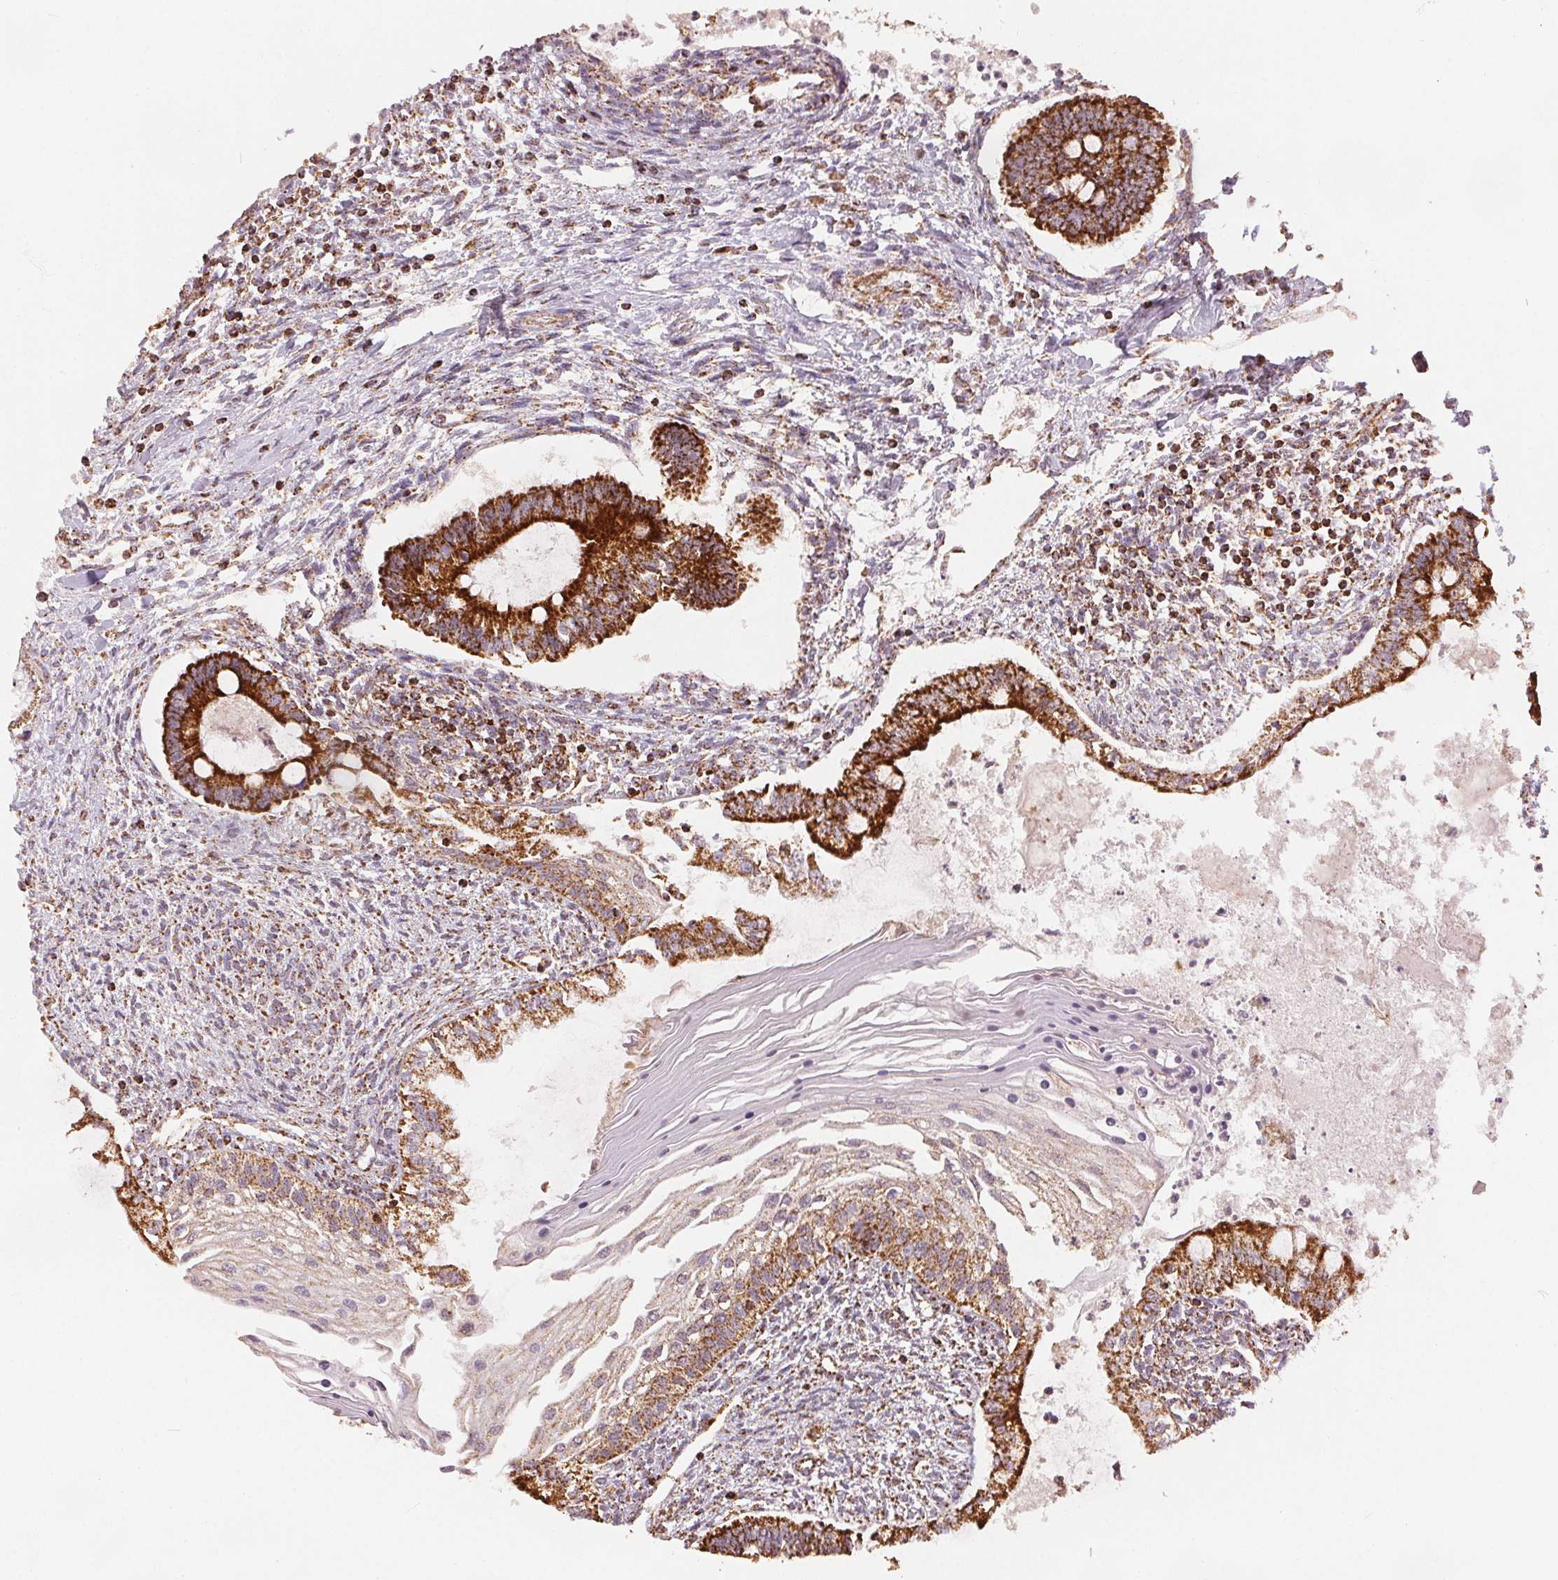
{"staining": {"intensity": "strong", "quantity": ">75%", "location": "cytoplasmic/membranous"}, "tissue": "testis cancer", "cell_type": "Tumor cells", "image_type": "cancer", "snomed": [{"axis": "morphology", "description": "Carcinoma, Embryonal, NOS"}, {"axis": "topography", "description": "Testis"}], "caption": "DAB immunohistochemical staining of human testis embryonal carcinoma reveals strong cytoplasmic/membranous protein positivity in approximately >75% of tumor cells. (Brightfield microscopy of DAB IHC at high magnification).", "gene": "SDHB", "patient": {"sex": "male", "age": 37}}